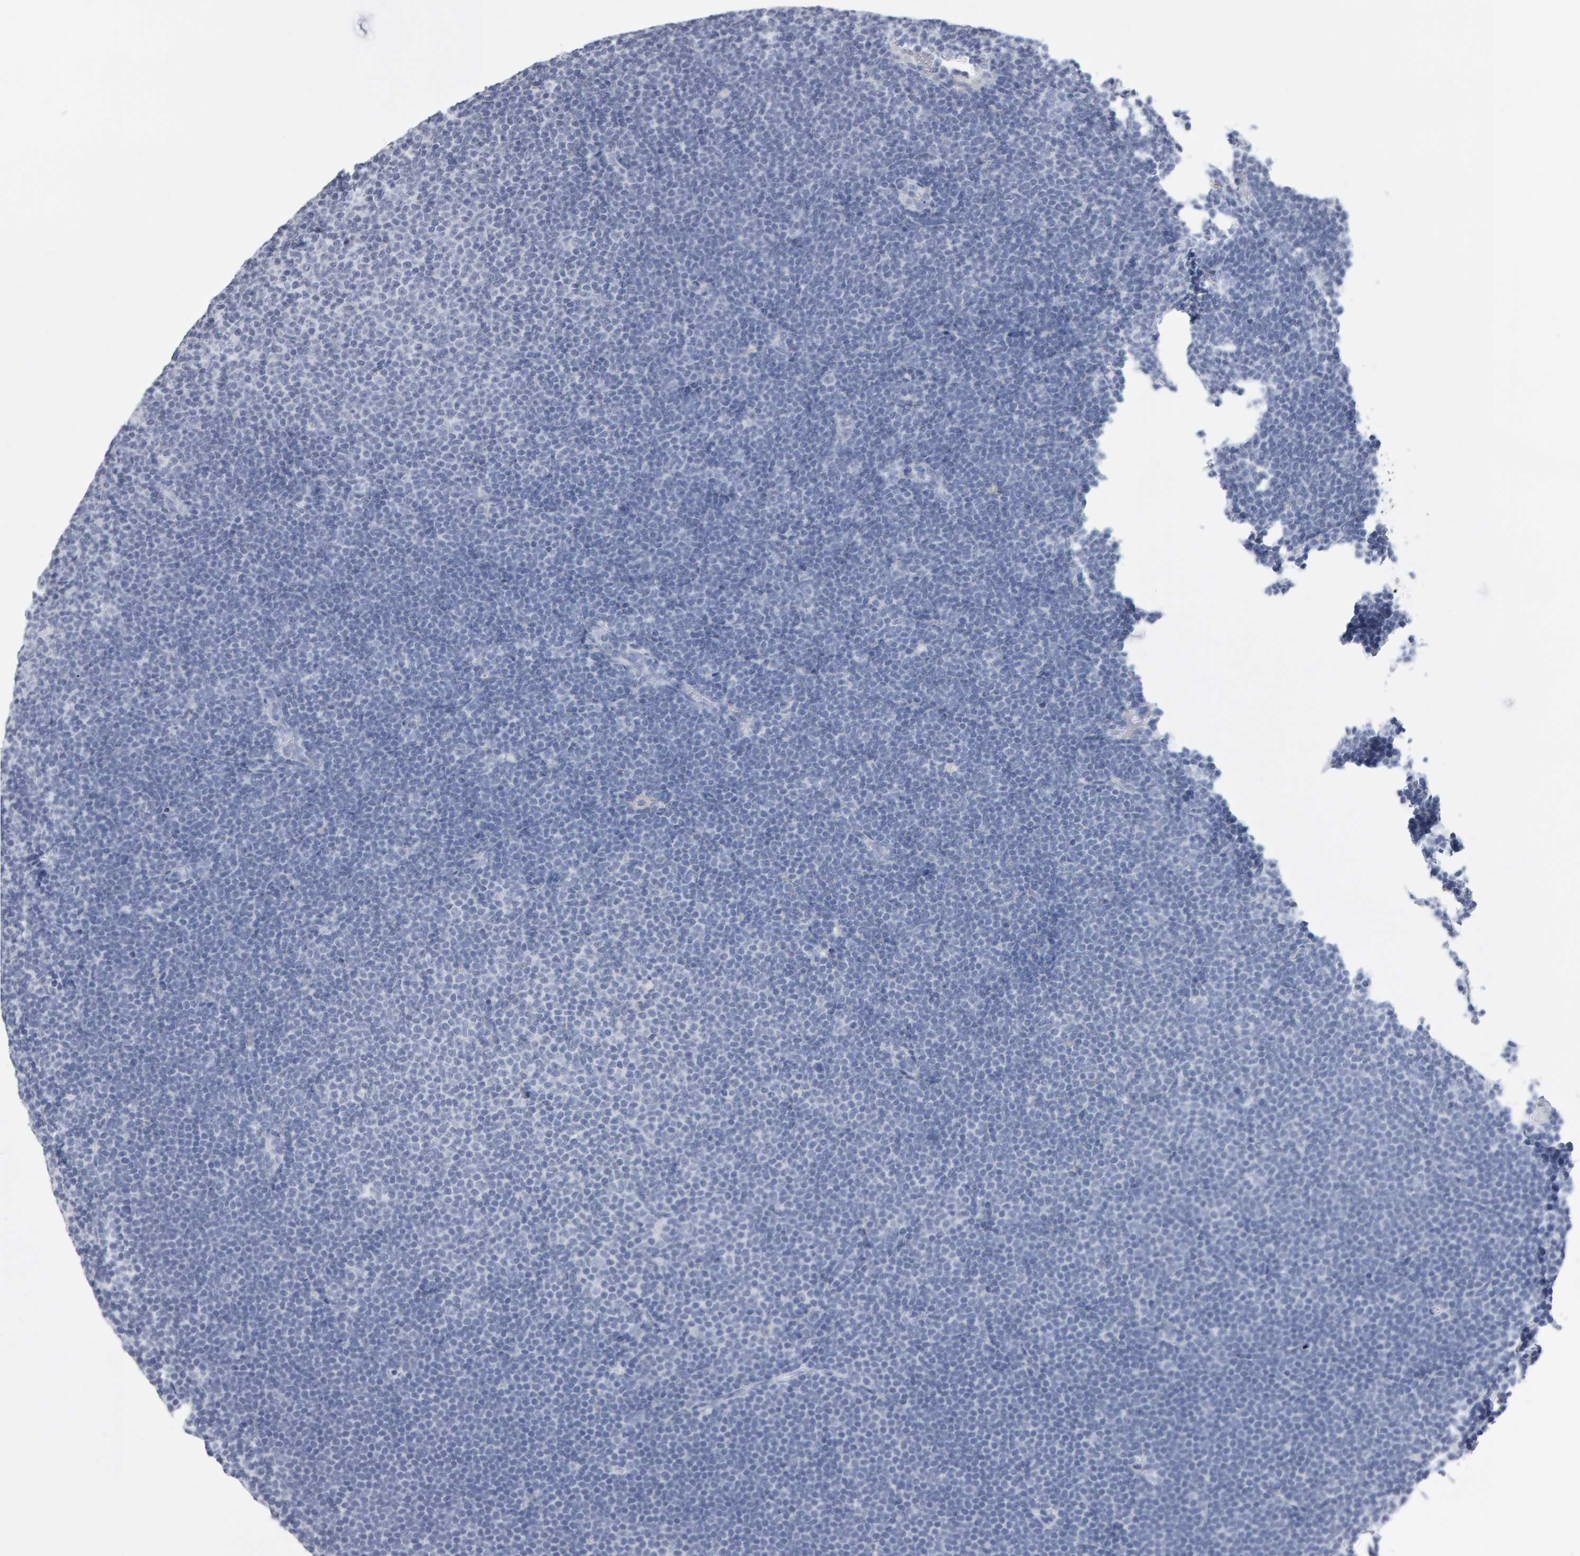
{"staining": {"intensity": "negative", "quantity": "none", "location": "none"}, "tissue": "lymphoma", "cell_type": "Tumor cells", "image_type": "cancer", "snomed": [{"axis": "morphology", "description": "Malignant lymphoma, non-Hodgkin's type, Low grade"}, {"axis": "topography", "description": "Lymph node"}], "caption": "A micrograph of lymphoma stained for a protein shows no brown staining in tumor cells.", "gene": "NCDN", "patient": {"sex": "female", "age": 53}}